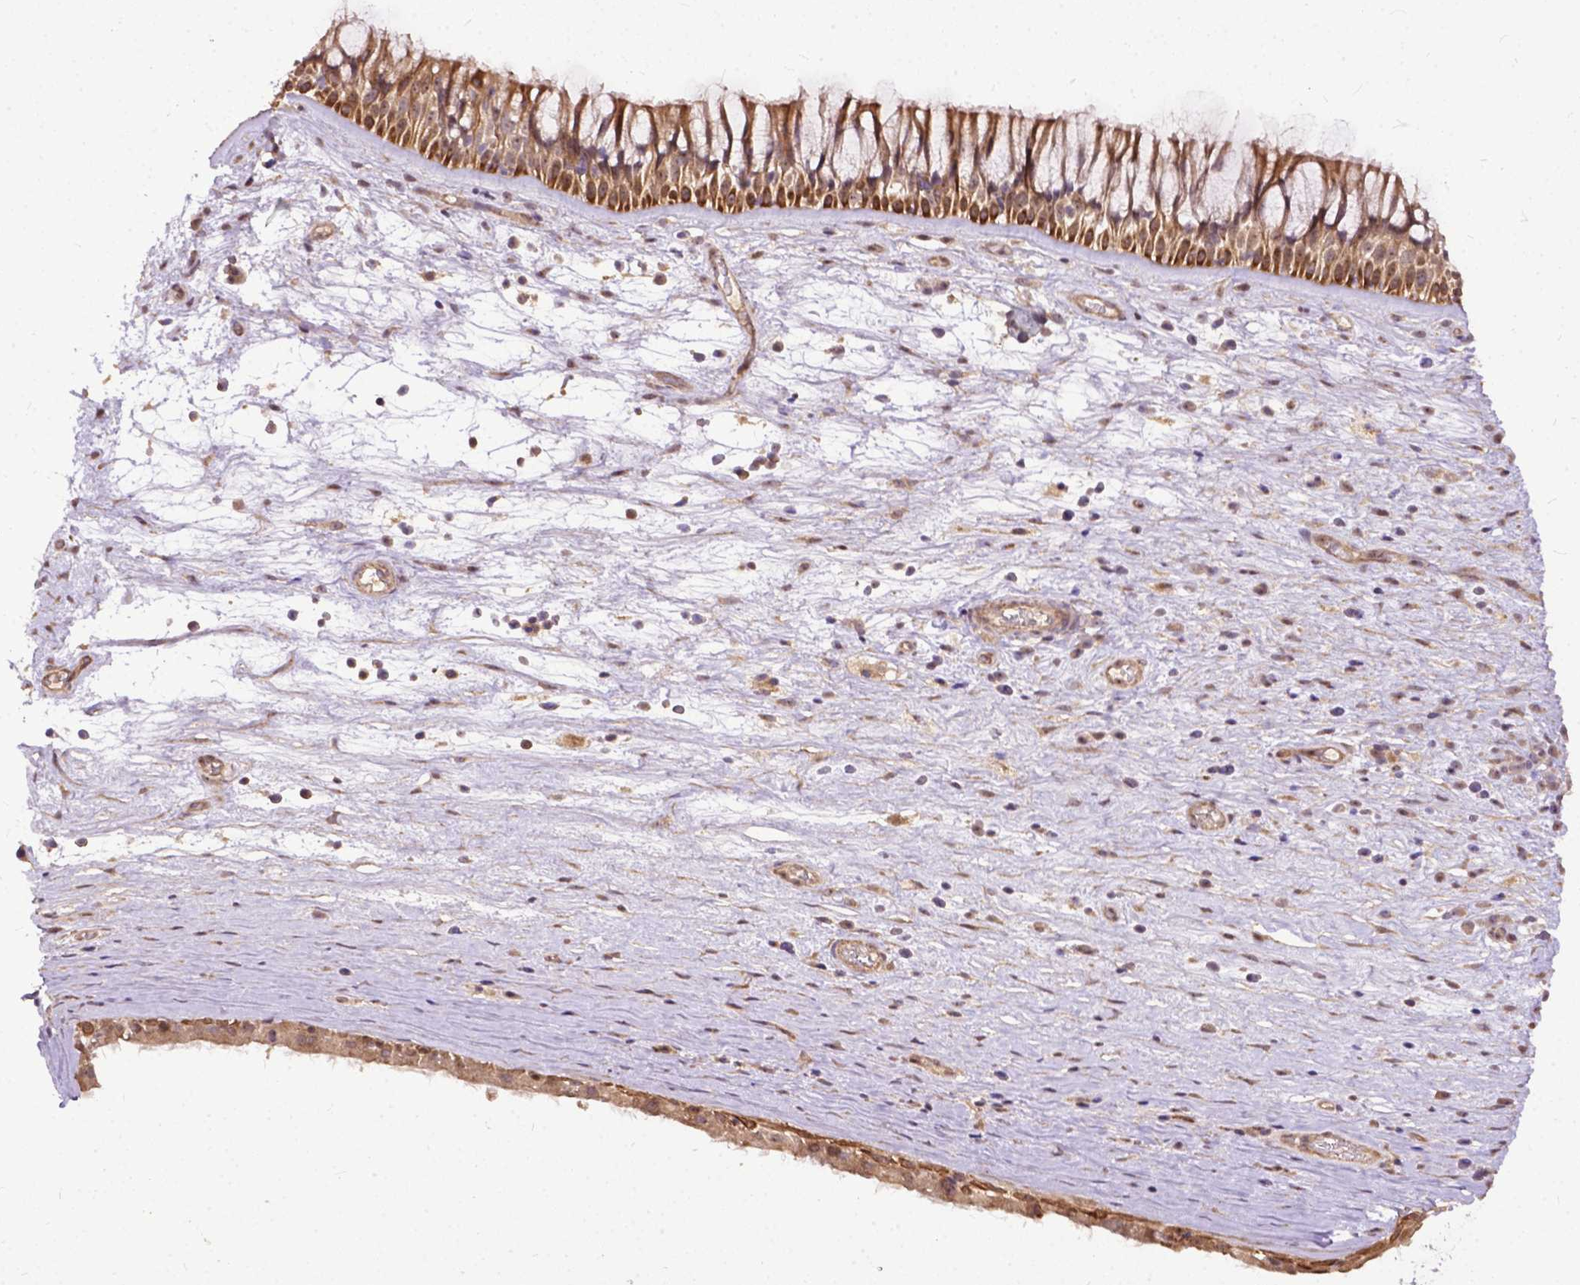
{"staining": {"intensity": "strong", "quantity": ">75%", "location": "cytoplasmic/membranous"}, "tissue": "nasopharynx", "cell_type": "Respiratory epithelial cells", "image_type": "normal", "snomed": [{"axis": "morphology", "description": "Normal tissue, NOS"}, {"axis": "topography", "description": "Nasopharynx"}], "caption": "The image demonstrates a brown stain indicating the presence of a protein in the cytoplasmic/membranous of respiratory epithelial cells in nasopharynx.", "gene": "PARP3", "patient": {"sex": "male", "age": 74}}